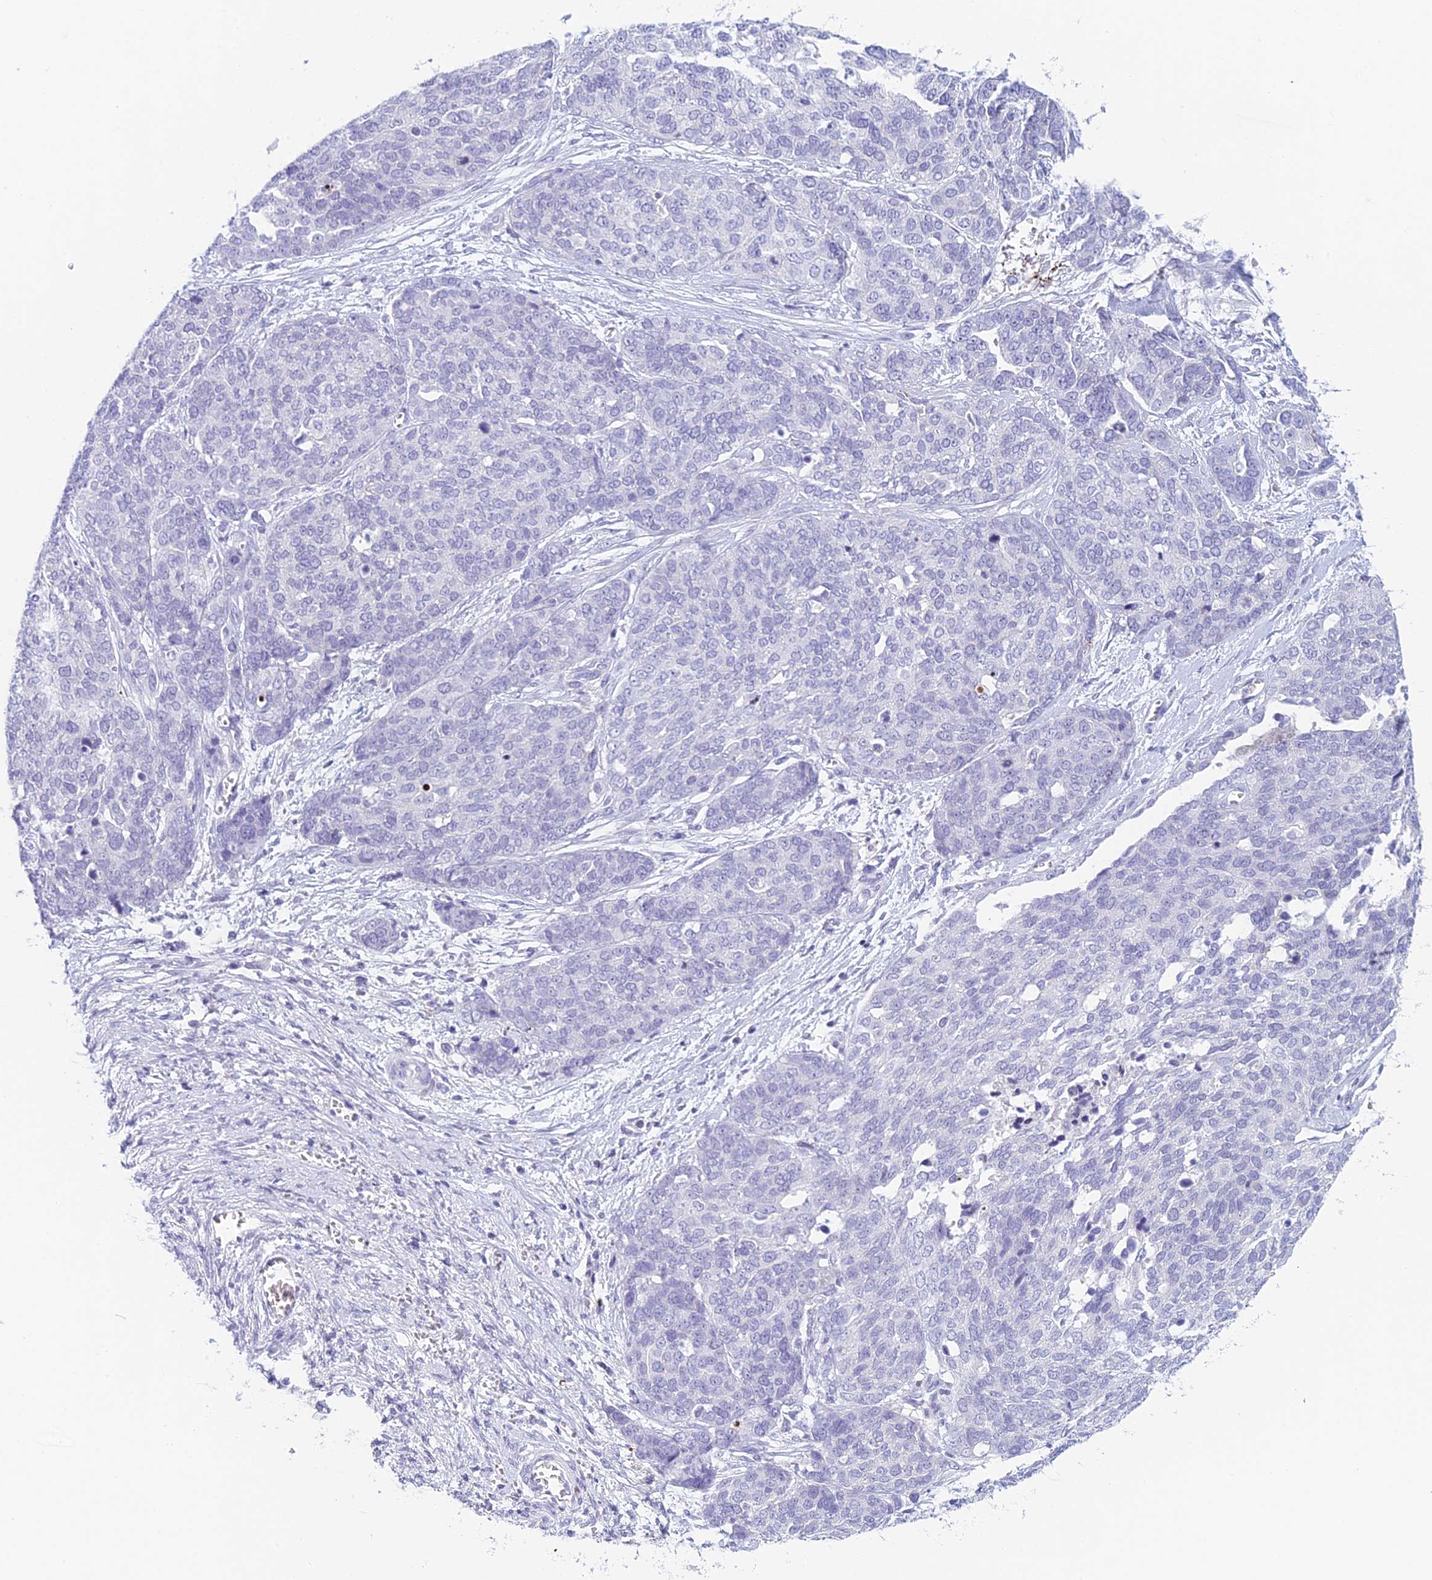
{"staining": {"intensity": "negative", "quantity": "none", "location": "none"}, "tissue": "ovarian cancer", "cell_type": "Tumor cells", "image_type": "cancer", "snomed": [{"axis": "morphology", "description": "Cystadenocarcinoma, serous, NOS"}, {"axis": "topography", "description": "Ovary"}], "caption": "High magnification brightfield microscopy of ovarian serous cystadenocarcinoma stained with DAB (3,3'-diaminobenzidine) (brown) and counterstained with hematoxylin (blue): tumor cells show no significant expression.", "gene": "REXO5", "patient": {"sex": "female", "age": 44}}